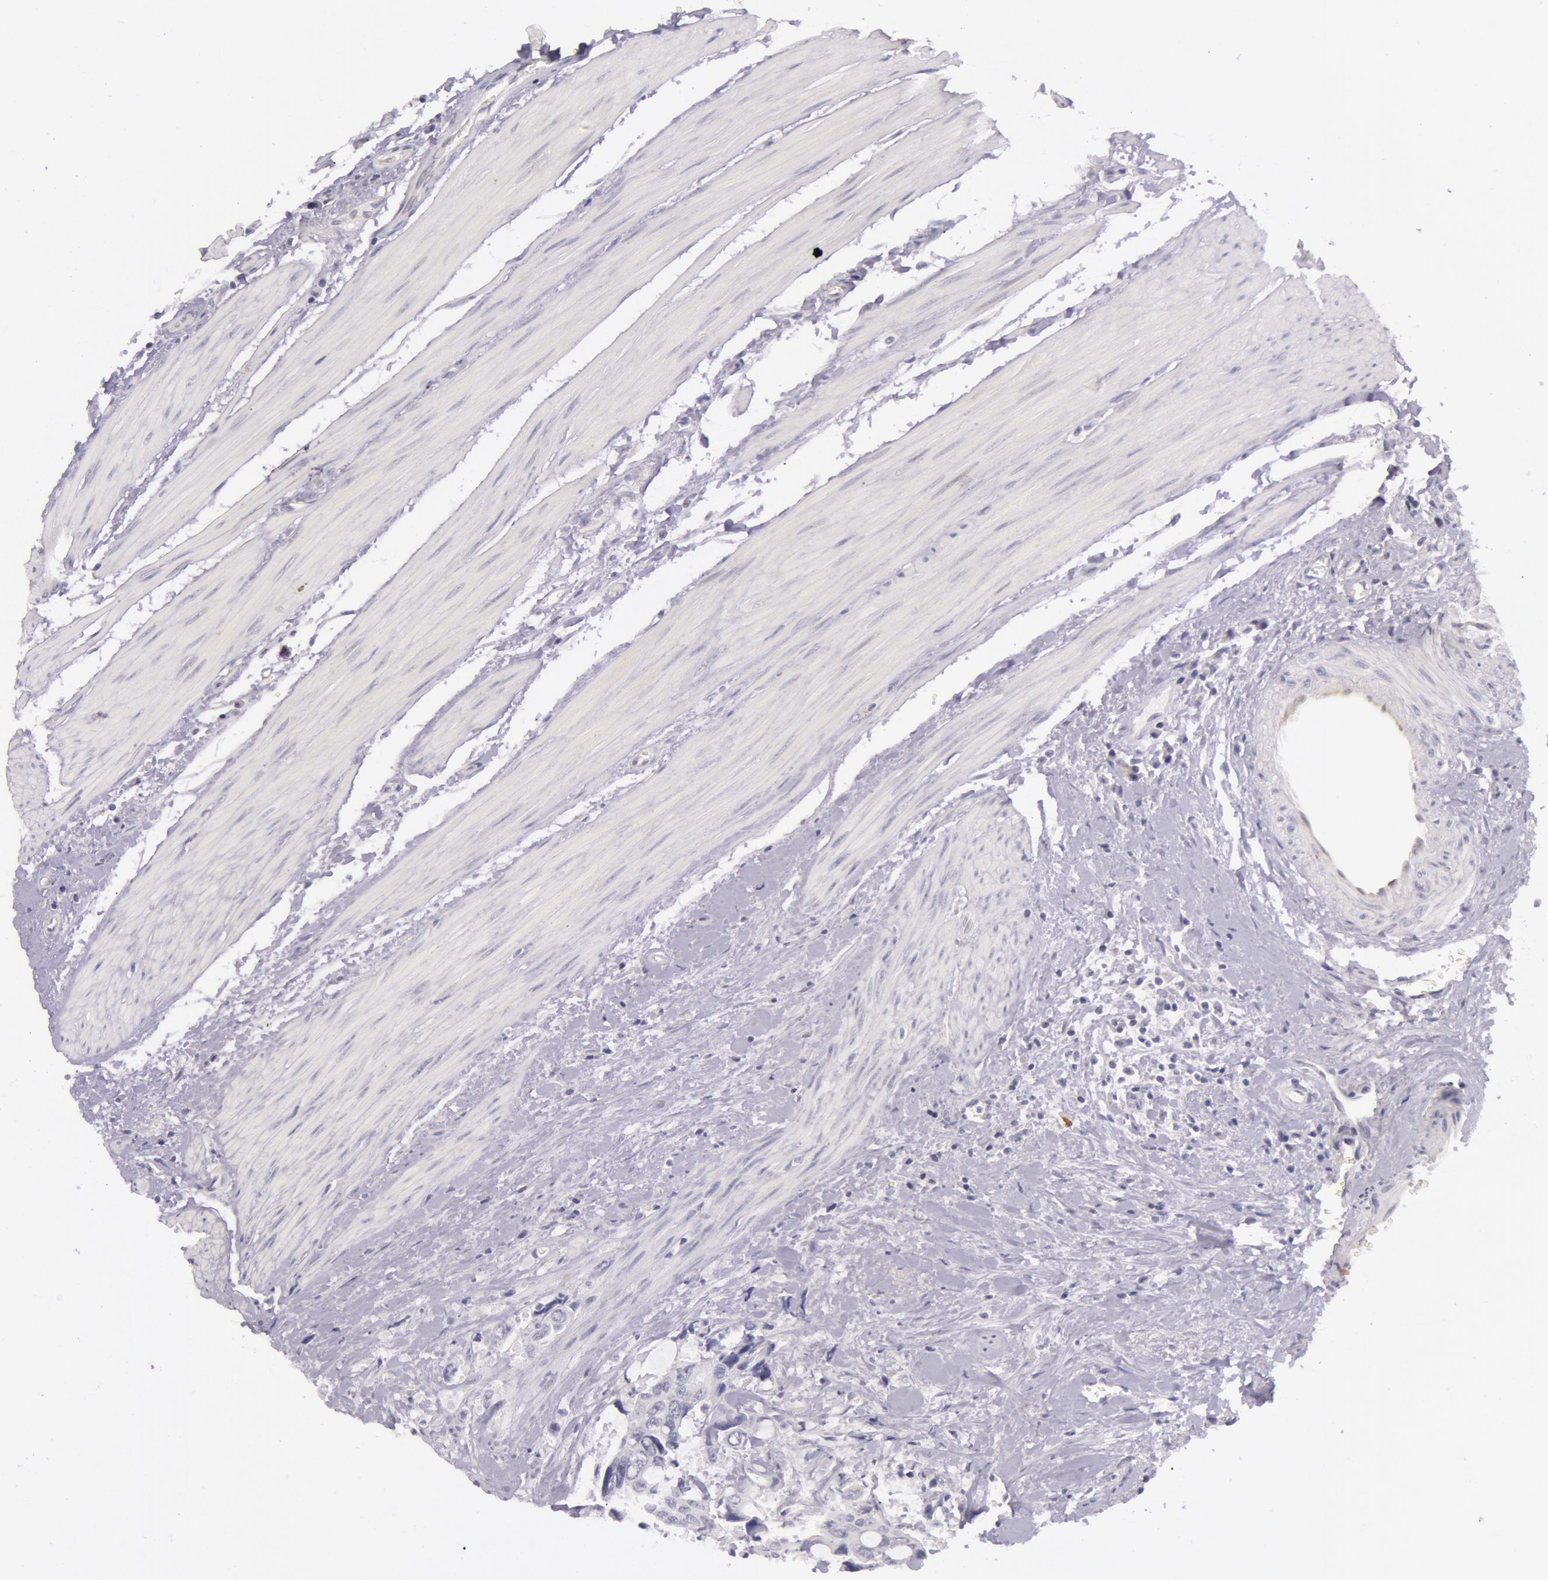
{"staining": {"intensity": "negative", "quantity": "none", "location": "none"}, "tissue": "colorectal cancer", "cell_type": "Tumor cells", "image_type": "cancer", "snomed": [{"axis": "morphology", "description": "Adenocarcinoma, NOS"}, {"axis": "topography", "description": "Rectum"}], "caption": "The micrograph demonstrates no staining of tumor cells in colorectal cancer. (DAB IHC with hematoxylin counter stain).", "gene": "RBMY1F", "patient": {"sex": "male", "age": 76}}